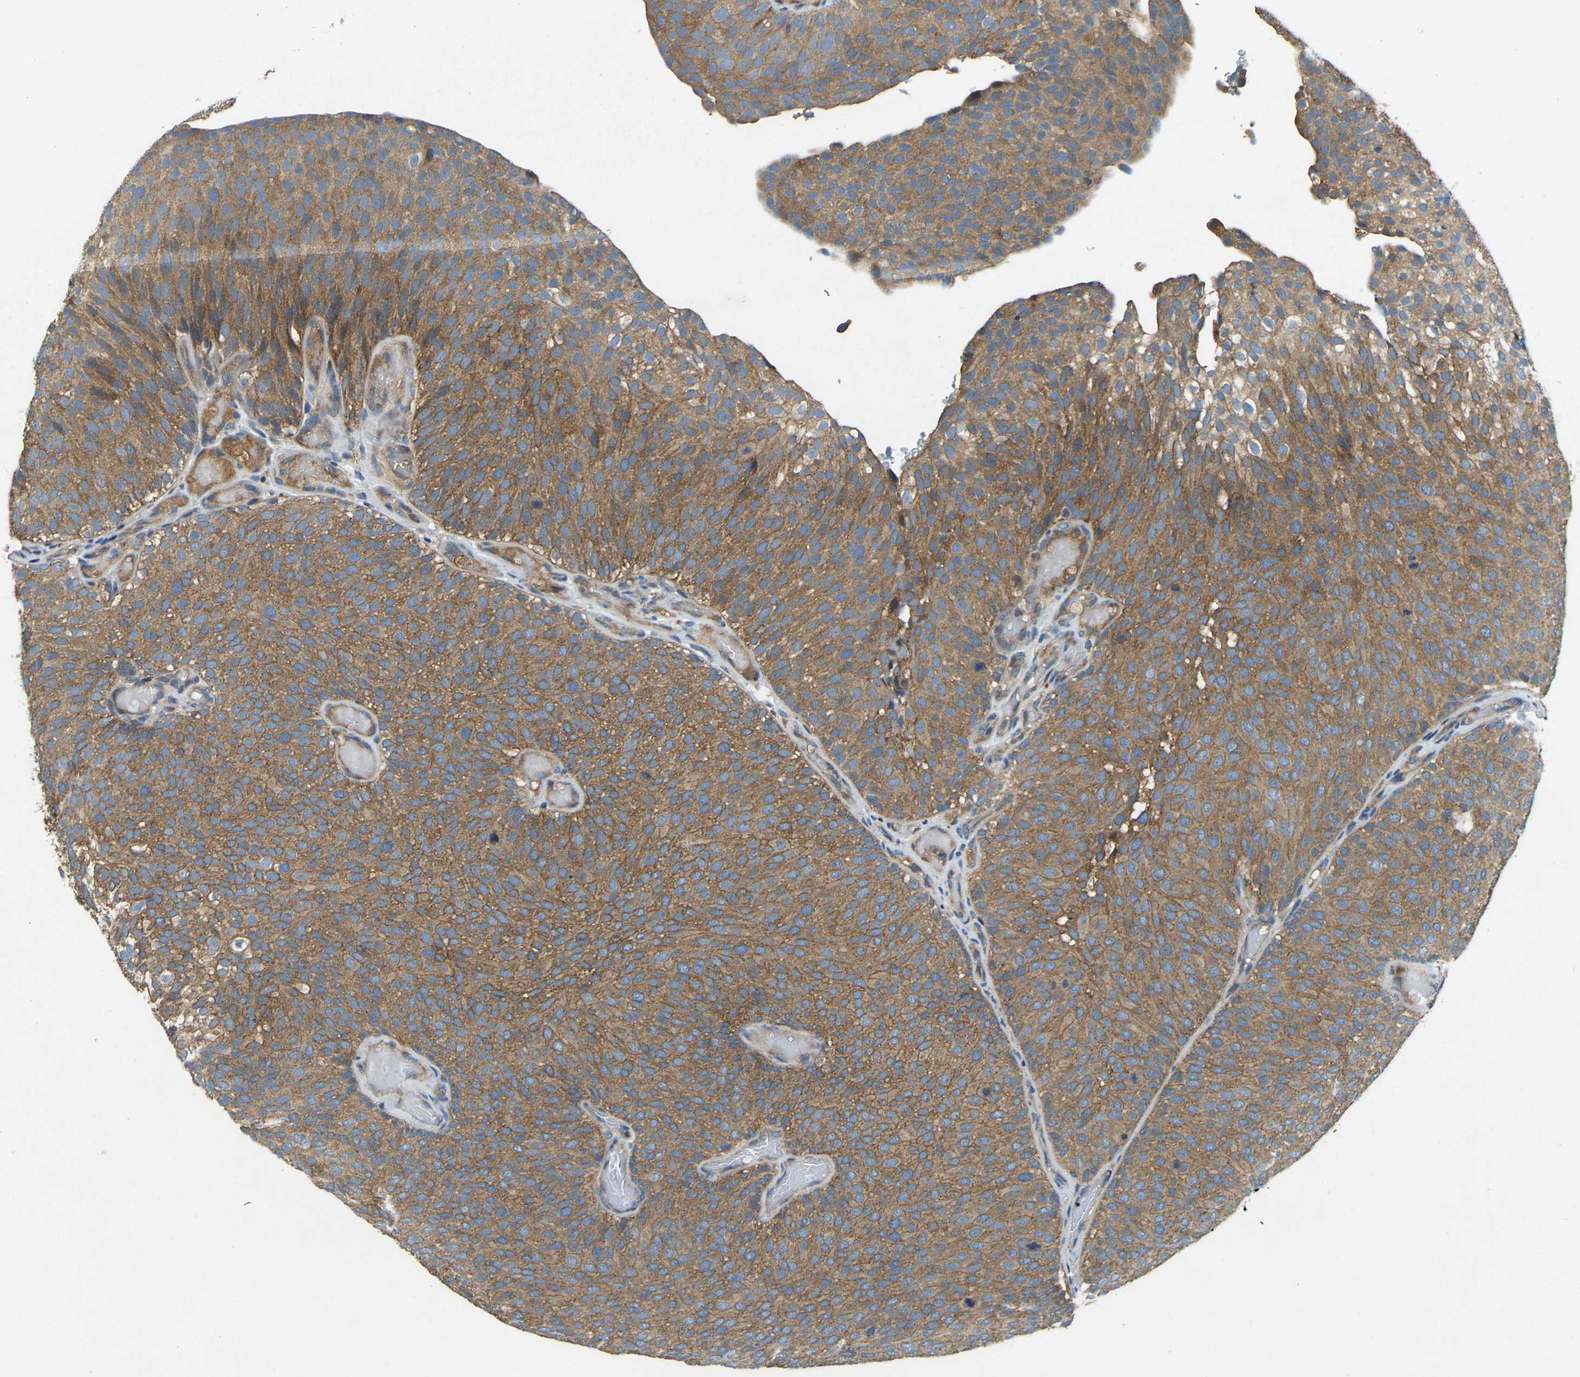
{"staining": {"intensity": "moderate", "quantity": ">75%", "location": "cytoplasmic/membranous"}, "tissue": "urothelial cancer", "cell_type": "Tumor cells", "image_type": "cancer", "snomed": [{"axis": "morphology", "description": "Urothelial carcinoma, Low grade"}, {"axis": "topography", "description": "Urinary bladder"}], "caption": "Immunohistochemical staining of urothelial cancer shows moderate cytoplasmic/membranous protein expression in about >75% of tumor cells.", "gene": "ATP8B1", "patient": {"sex": "male", "age": 78}}